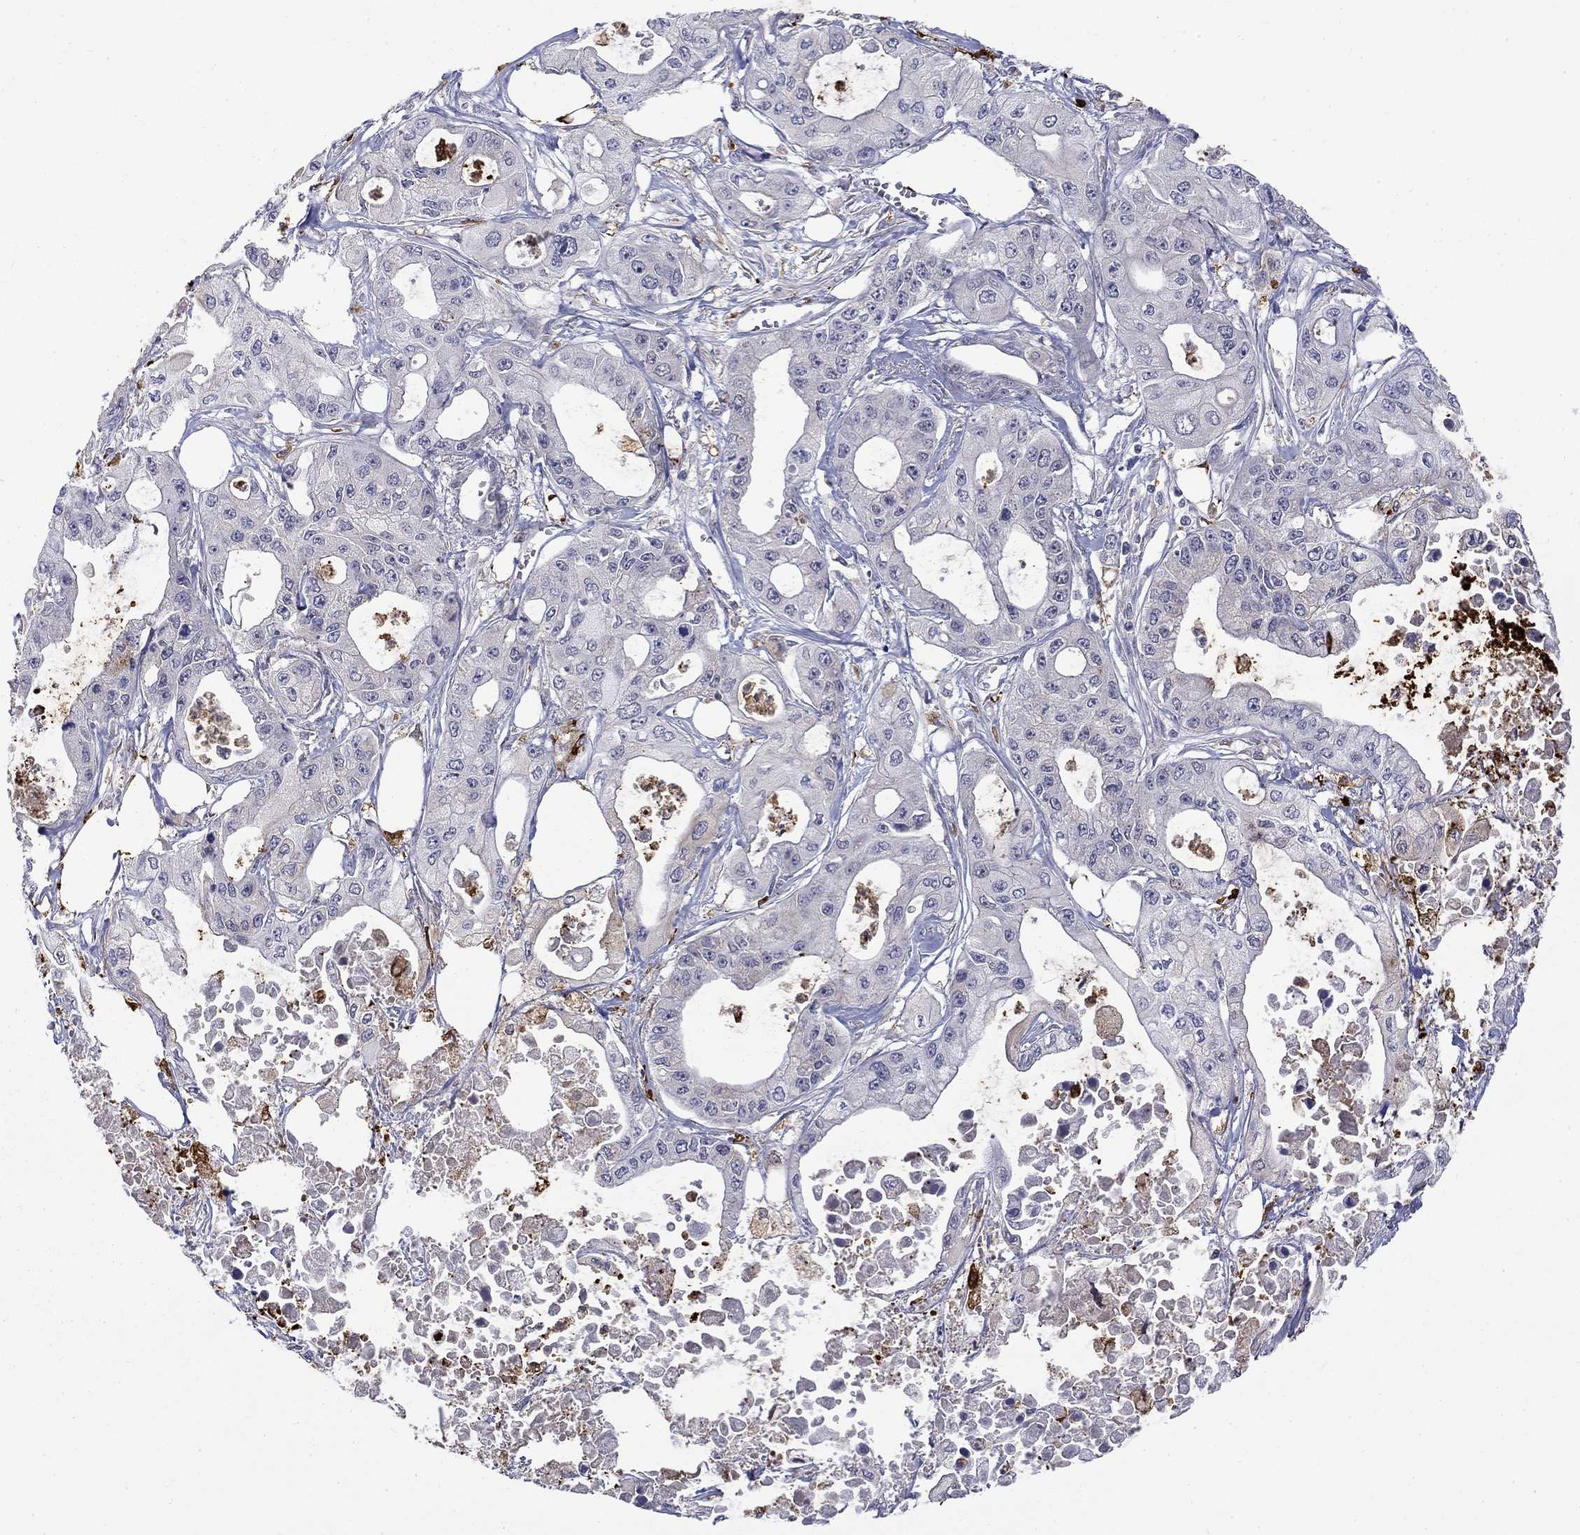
{"staining": {"intensity": "negative", "quantity": "none", "location": "none"}, "tissue": "pancreatic cancer", "cell_type": "Tumor cells", "image_type": "cancer", "snomed": [{"axis": "morphology", "description": "Adenocarcinoma, NOS"}, {"axis": "topography", "description": "Pancreas"}], "caption": "This is an immunohistochemistry (IHC) image of pancreatic cancer. There is no staining in tumor cells.", "gene": "PCBP3", "patient": {"sex": "male", "age": 70}}